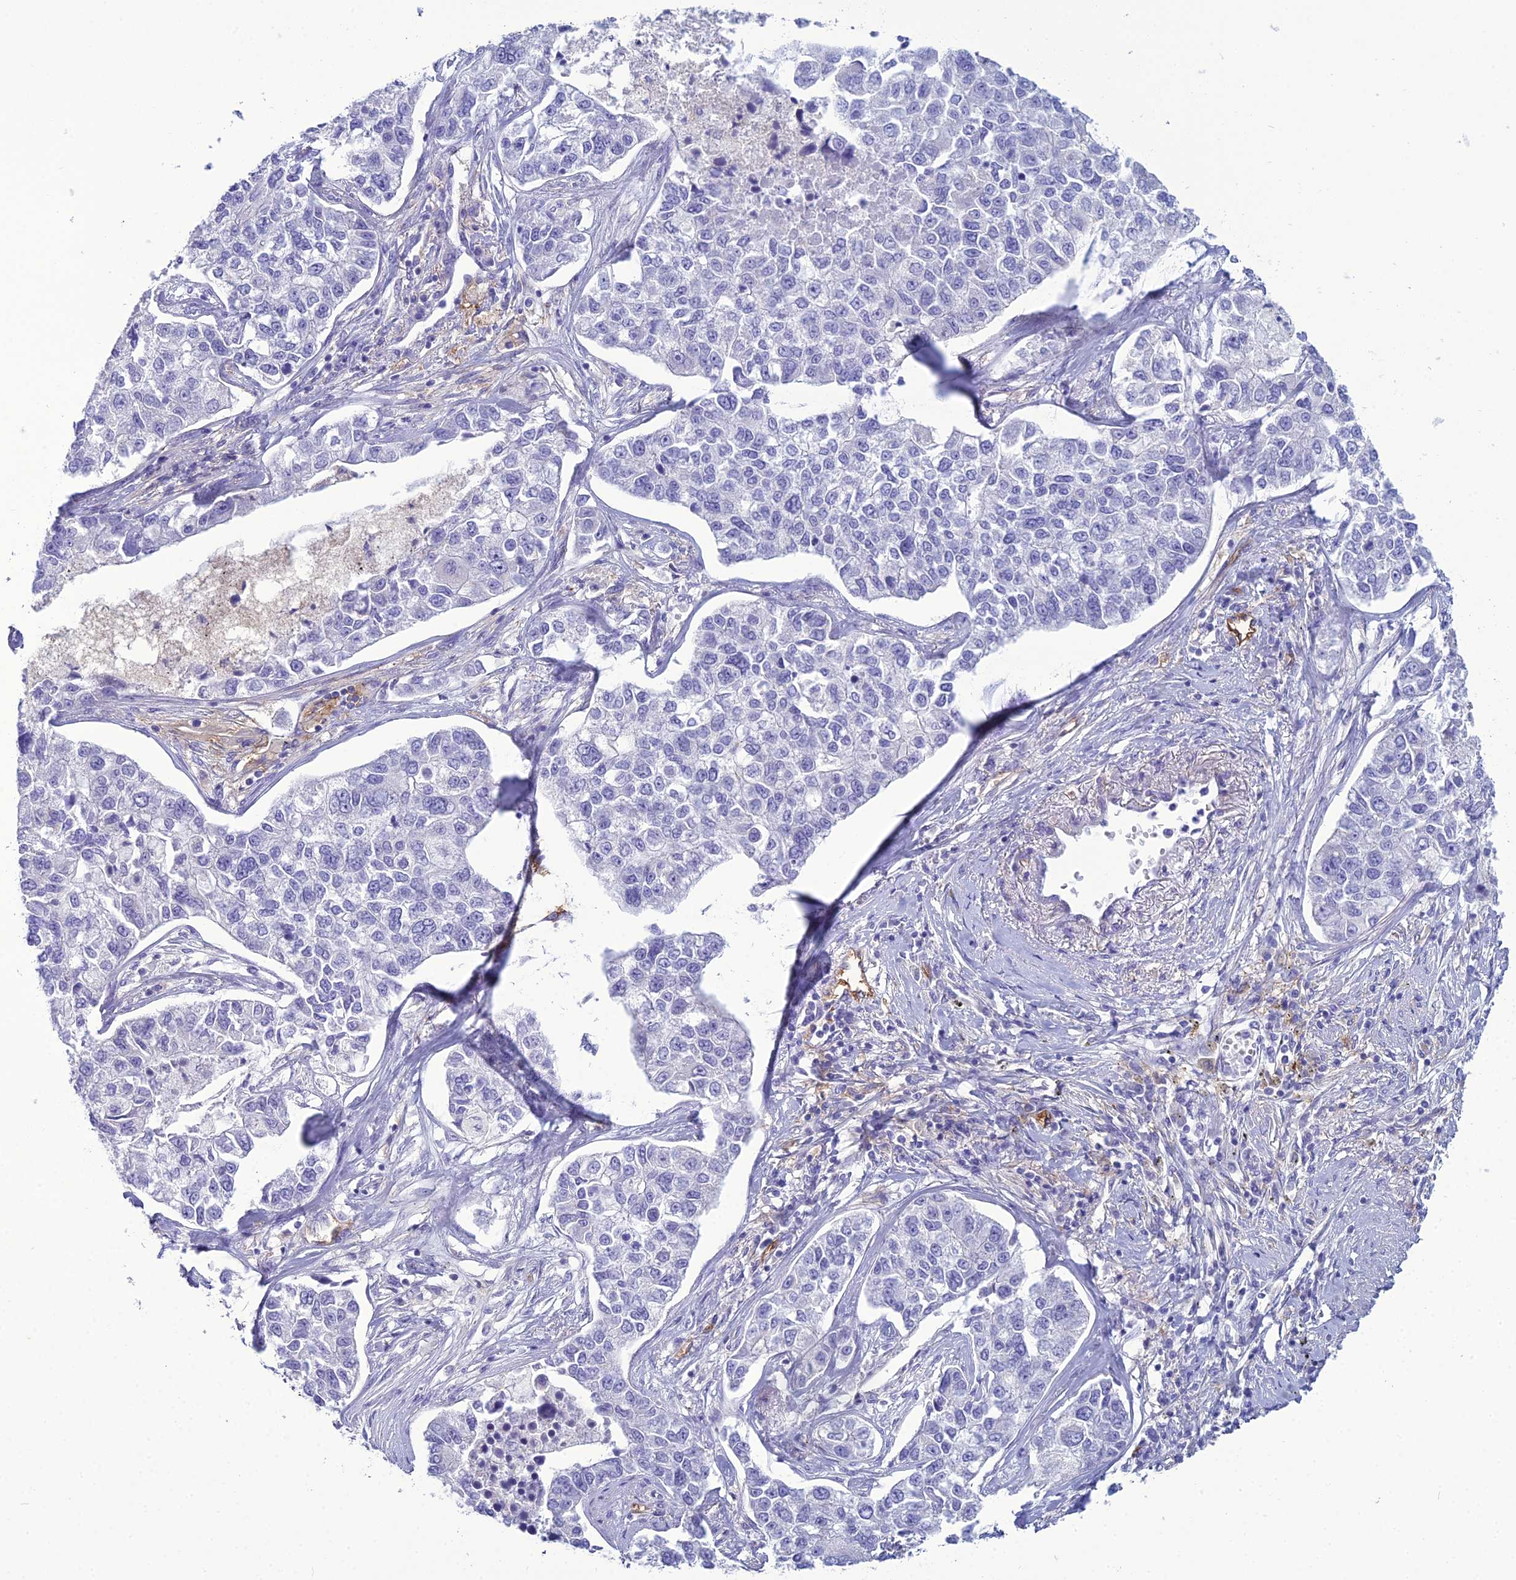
{"staining": {"intensity": "negative", "quantity": "none", "location": "none"}, "tissue": "lung cancer", "cell_type": "Tumor cells", "image_type": "cancer", "snomed": [{"axis": "morphology", "description": "Adenocarcinoma, NOS"}, {"axis": "topography", "description": "Lung"}], "caption": "Immunohistochemistry (IHC) image of adenocarcinoma (lung) stained for a protein (brown), which demonstrates no positivity in tumor cells.", "gene": "ACE", "patient": {"sex": "male", "age": 49}}